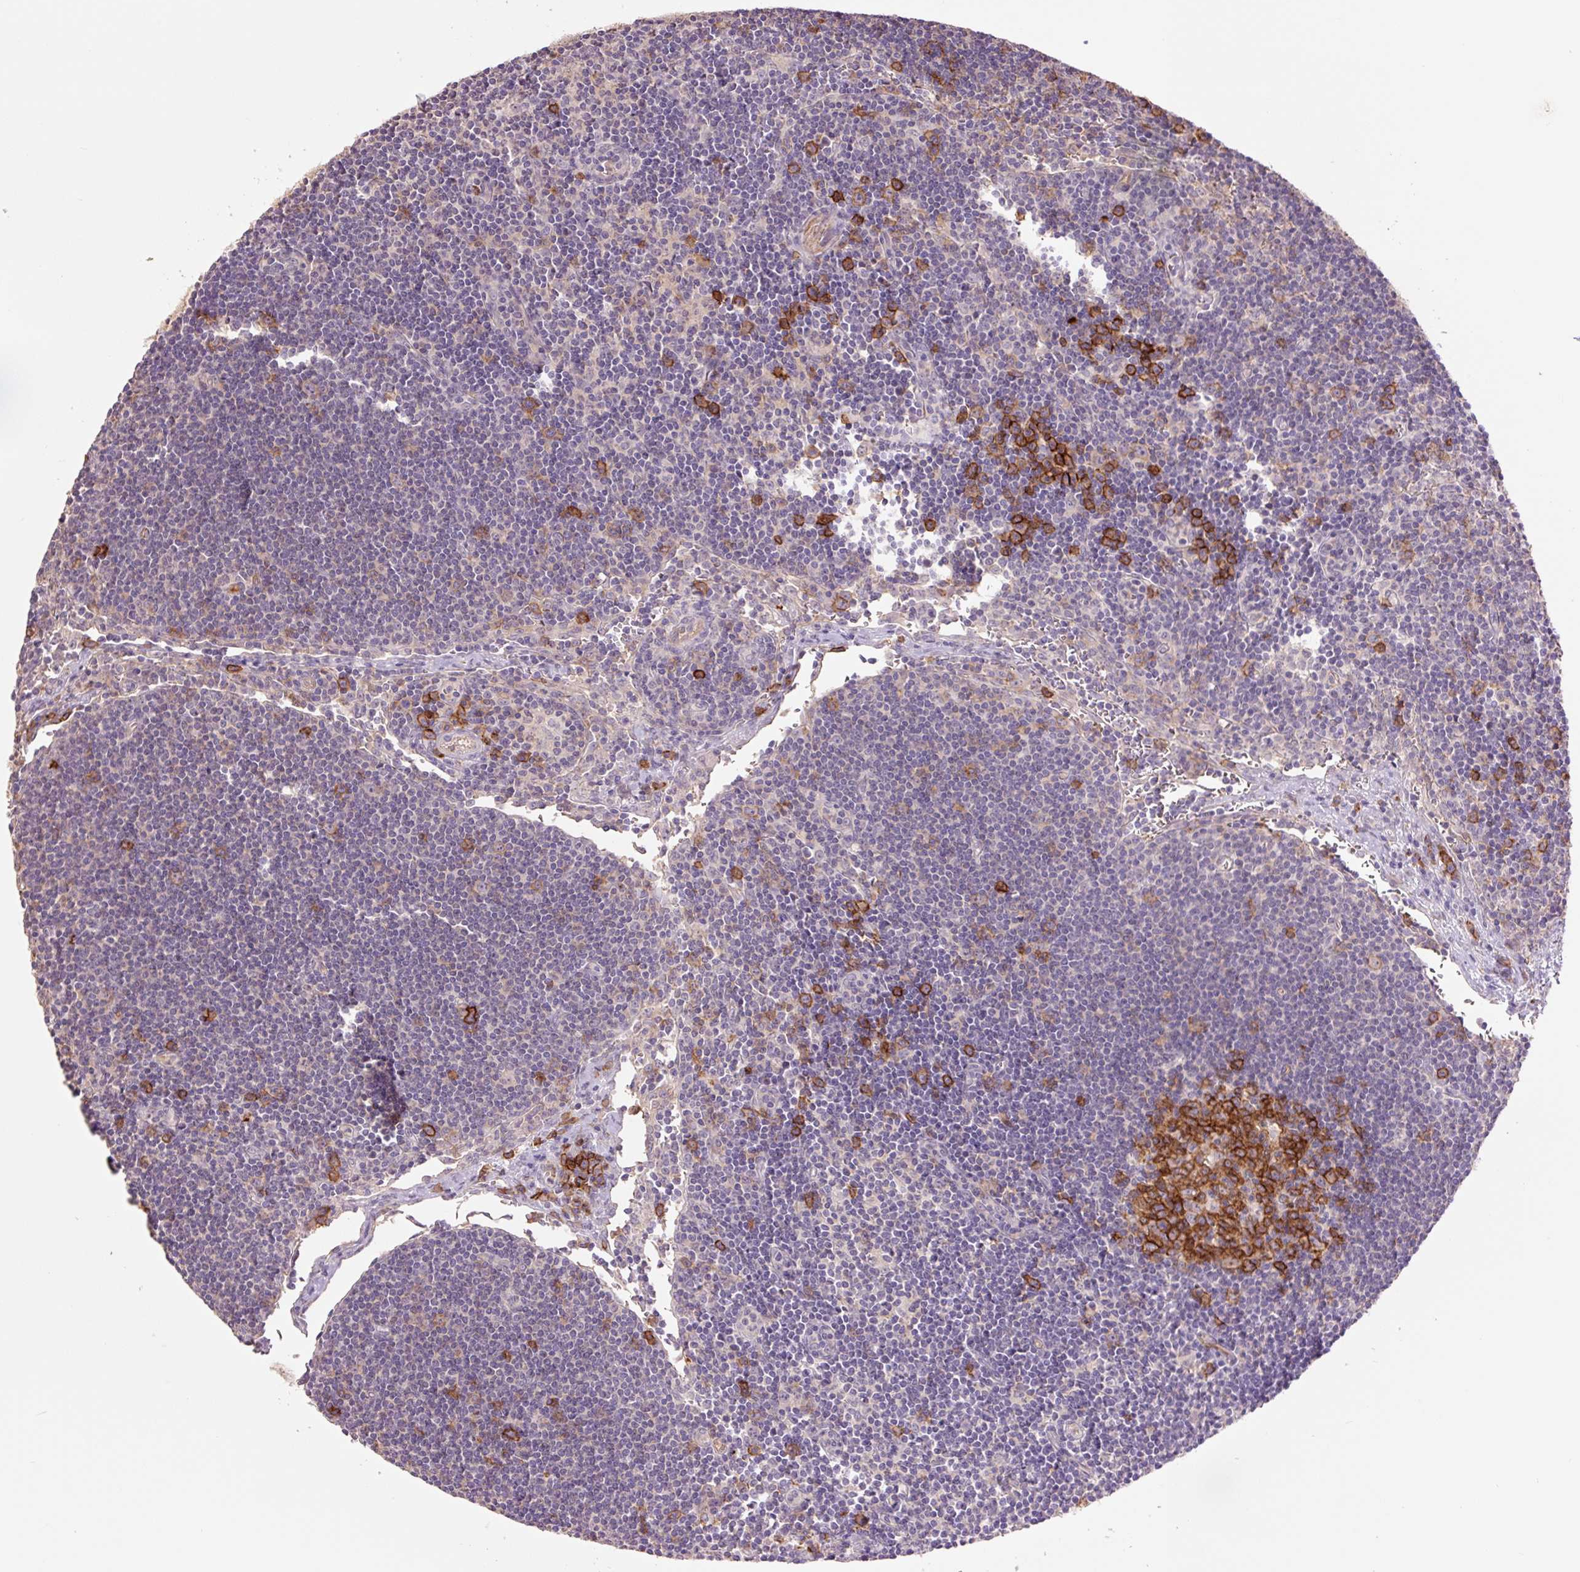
{"staining": {"intensity": "strong", "quantity": "25%-75%", "location": "cytoplasmic/membranous"}, "tissue": "lymph node", "cell_type": "Germinal center cells", "image_type": "normal", "snomed": [{"axis": "morphology", "description": "Normal tissue, NOS"}, {"axis": "topography", "description": "Lymph node"}], "caption": "Immunohistochemistry (IHC) image of unremarkable lymph node: lymph node stained using immunohistochemistry displays high levels of strong protein expression localized specifically in the cytoplasmic/membranous of germinal center cells, appearing as a cytoplasmic/membranous brown color.", "gene": "SLC1A4", "patient": {"sex": "female", "age": 29}}